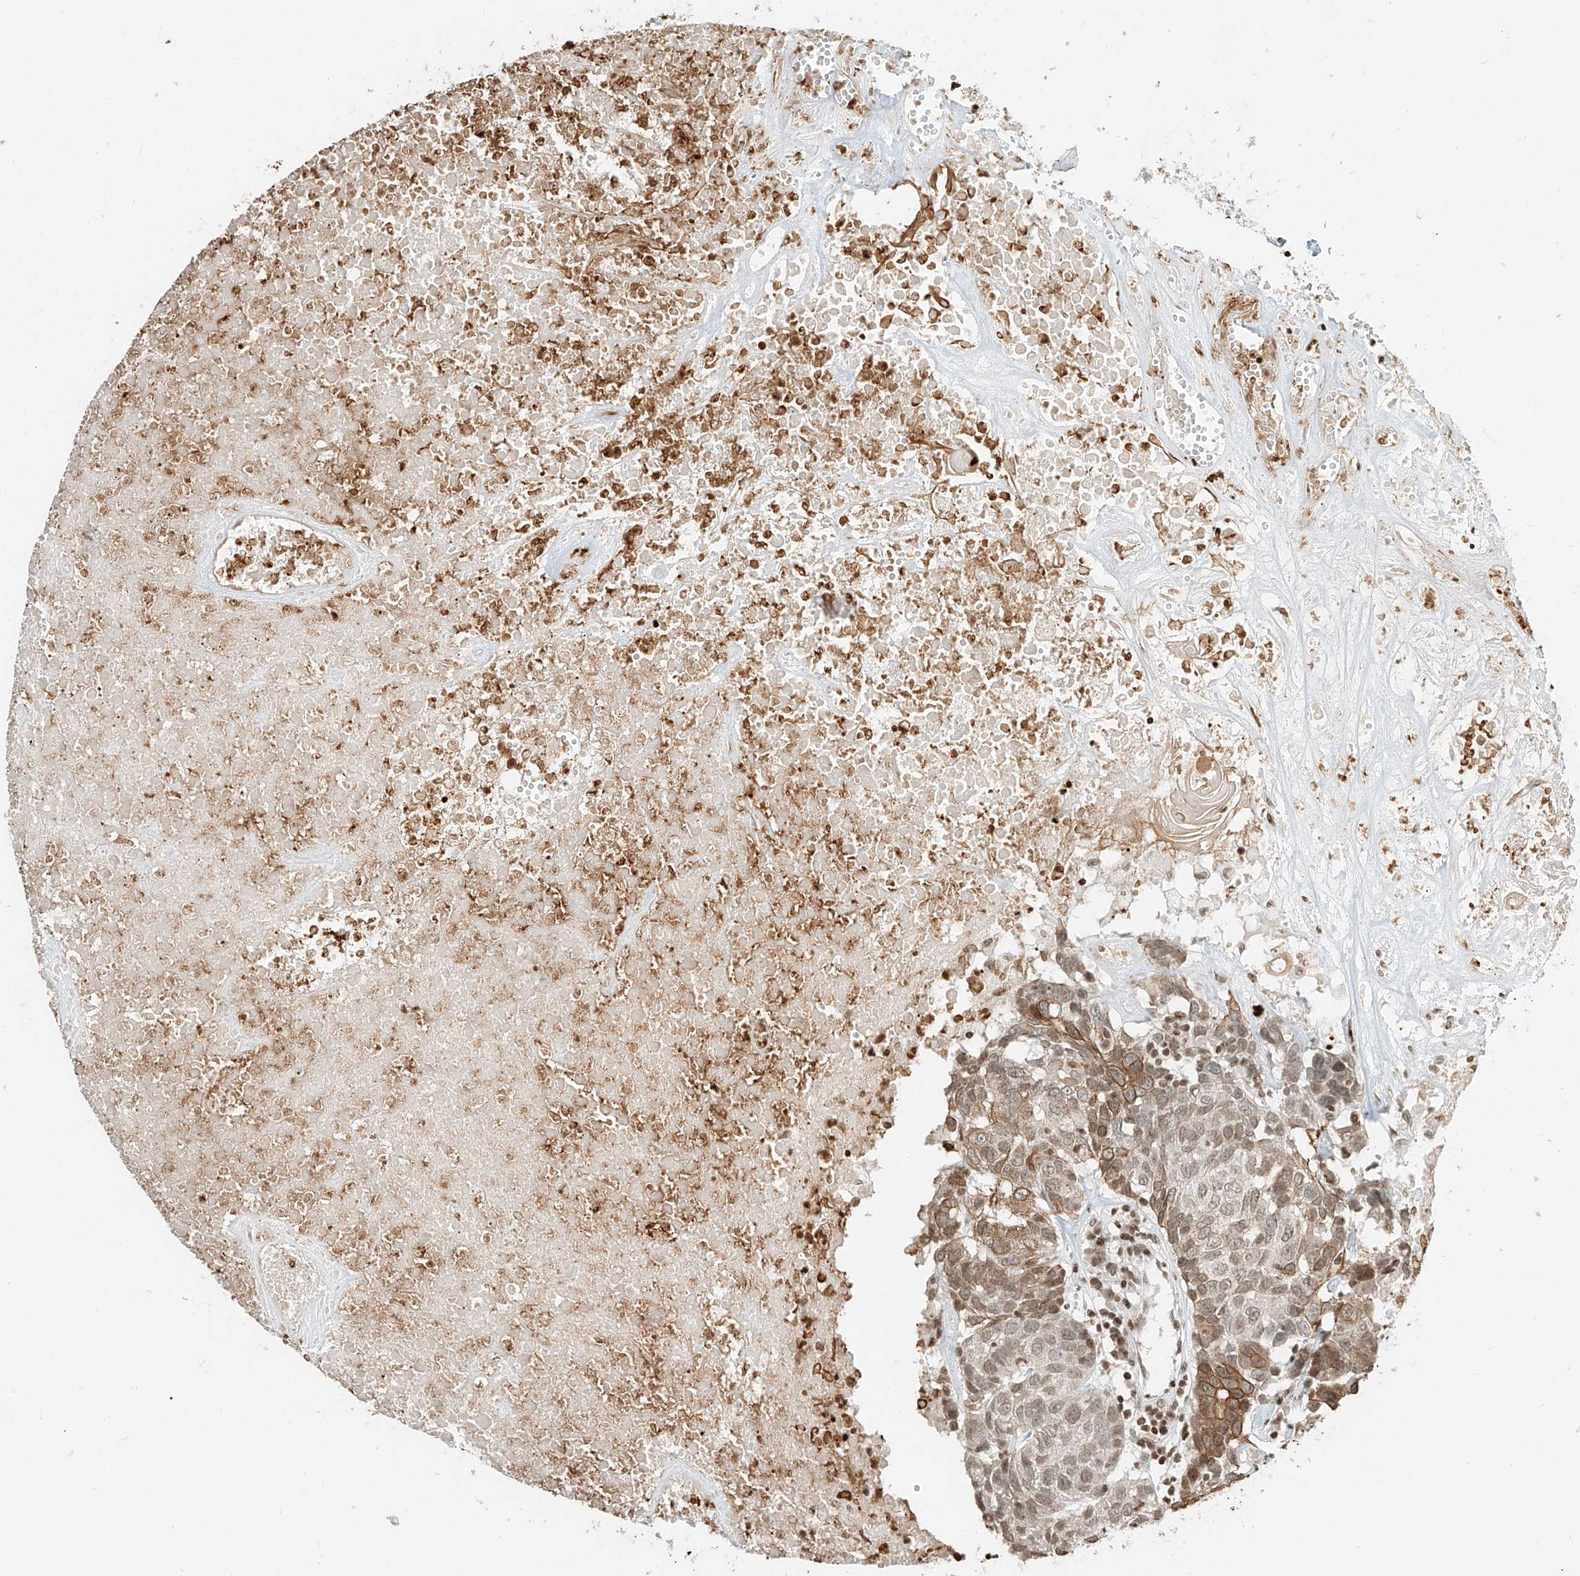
{"staining": {"intensity": "moderate", "quantity": "25%-75%", "location": "cytoplasmic/membranous,nuclear"}, "tissue": "head and neck cancer", "cell_type": "Tumor cells", "image_type": "cancer", "snomed": [{"axis": "morphology", "description": "Squamous cell carcinoma, NOS"}, {"axis": "topography", "description": "Head-Neck"}], "caption": "High-power microscopy captured an IHC image of squamous cell carcinoma (head and neck), revealing moderate cytoplasmic/membranous and nuclear staining in approximately 25%-75% of tumor cells.", "gene": "C17orf58", "patient": {"sex": "male", "age": 66}}